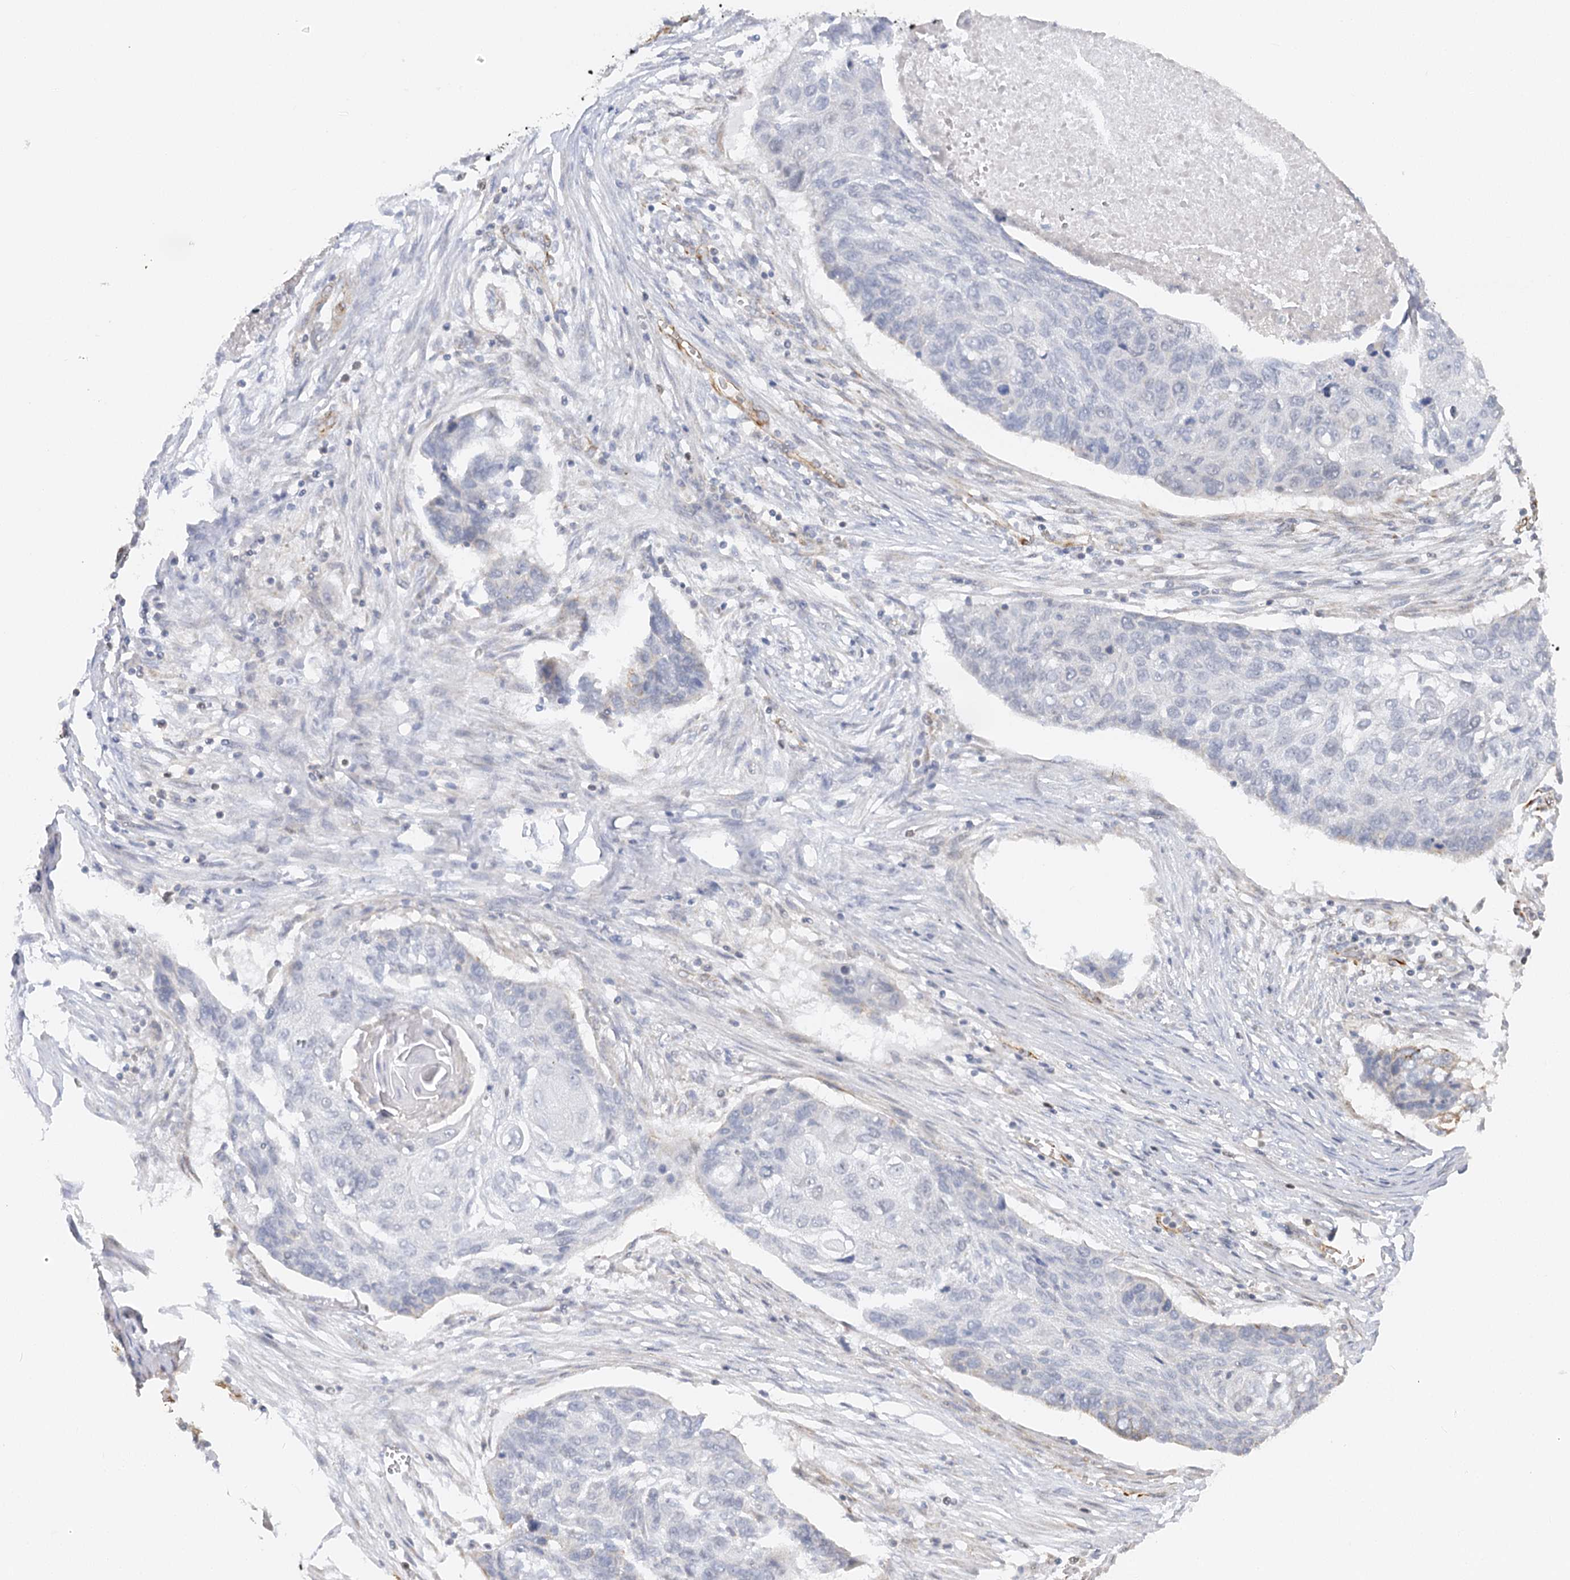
{"staining": {"intensity": "negative", "quantity": "none", "location": "none"}, "tissue": "lung cancer", "cell_type": "Tumor cells", "image_type": "cancer", "snomed": [{"axis": "morphology", "description": "Squamous cell carcinoma, NOS"}, {"axis": "topography", "description": "Lung"}], "caption": "There is no significant positivity in tumor cells of lung cancer (squamous cell carcinoma). (DAB (3,3'-diaminobenzidine) IHC with hematoxylin counter stain).", "gene": "NELL2", "patient": {"sex": "female", "age": 63}}